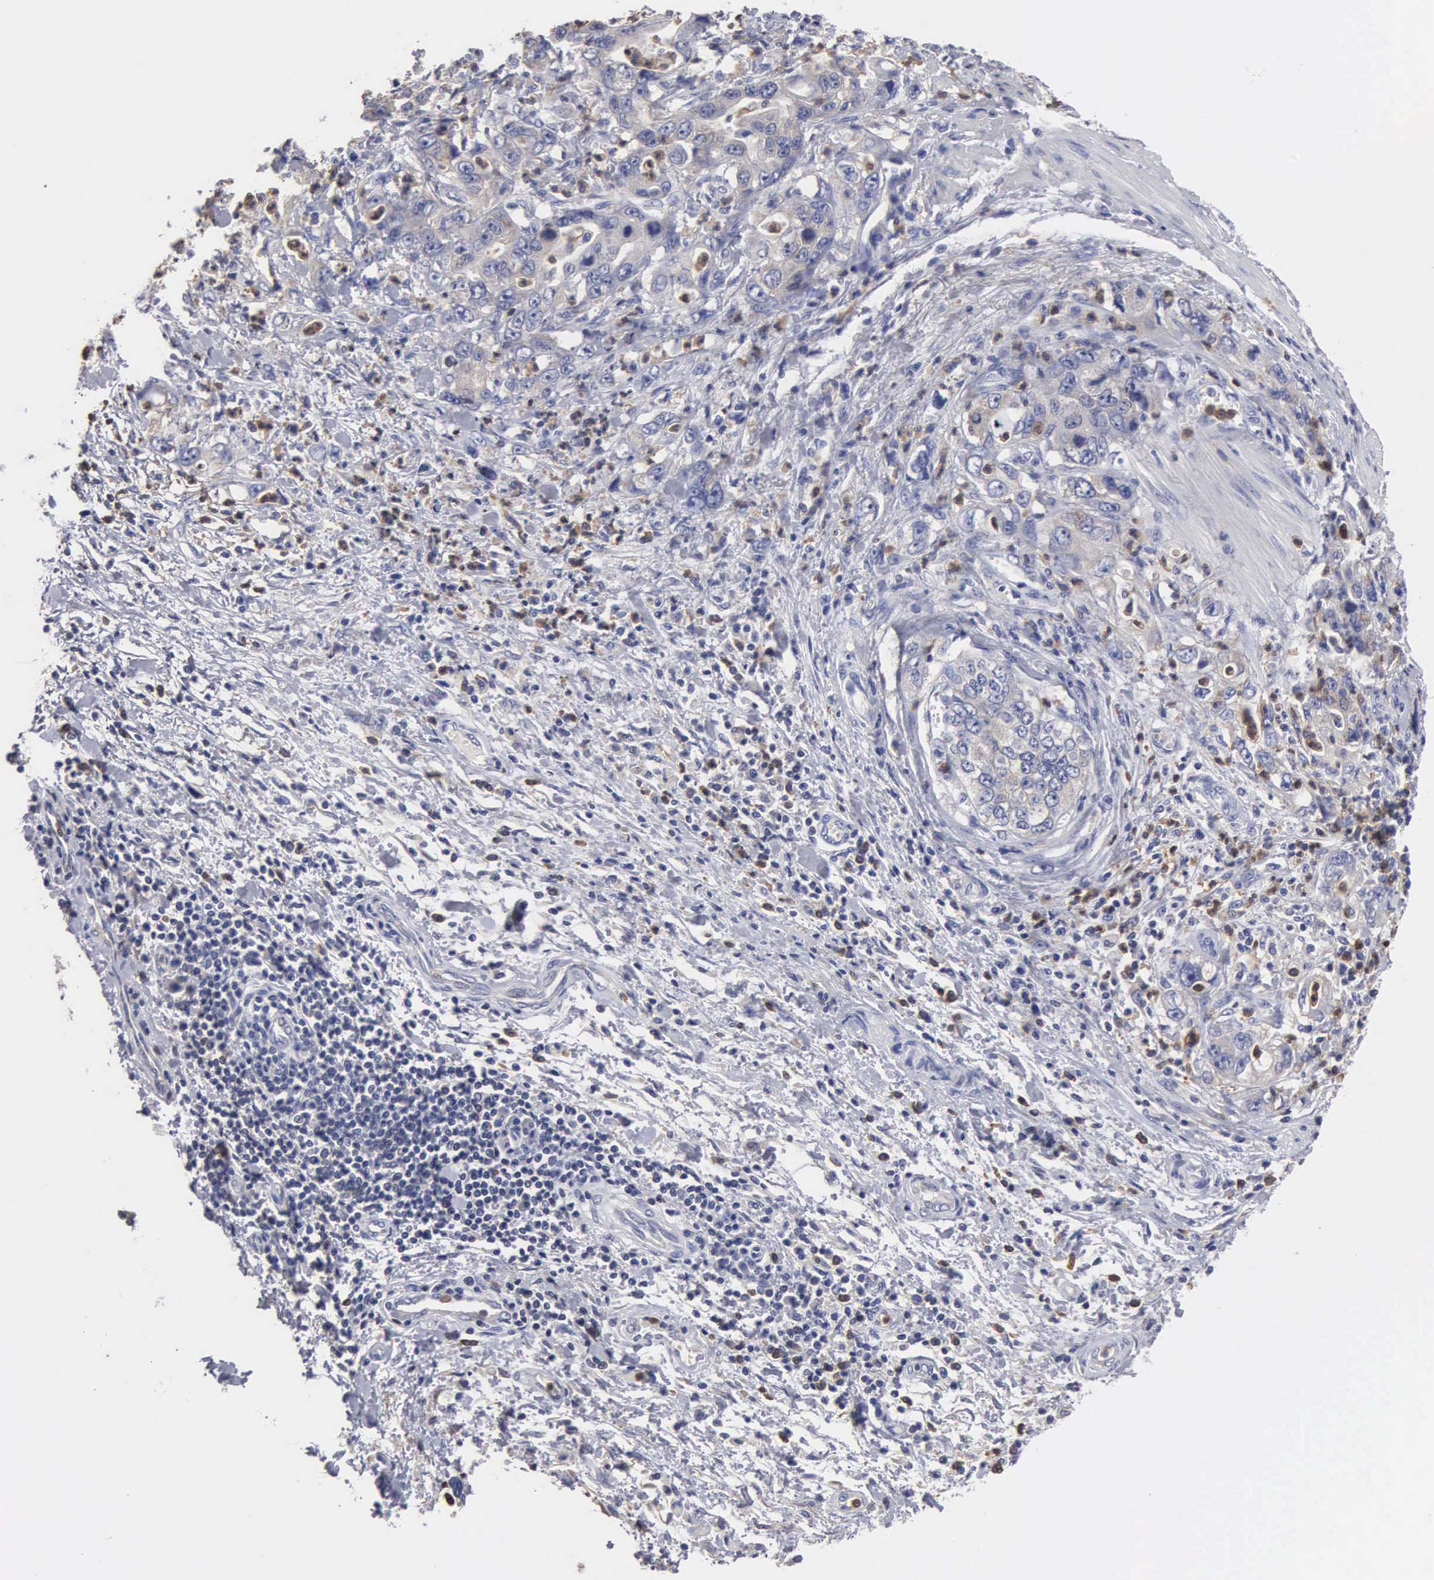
{"staining": {"intensity": "negative", "quantity": "none", "location": "none"}, "tissue": "stomach cancer", "cell_type": "Tumor cells", "image_type": "cancer", "snomed": [{"axis": "morphology", "description": "Adenocarcinoma, NOS"}, {"axis": "topography", "description": "Pancreas"}, {"axis": "topography", "description": "Stomach, upper"}], "caption": "This micrograph is of stomach cancer stained with immunohistochemistry to label a protein in brown with the nuclei are counter-stained blue. There is no staining in tumor cells.", "gene": "G6PD", "patient": {"sex": "male", "age": 77}}